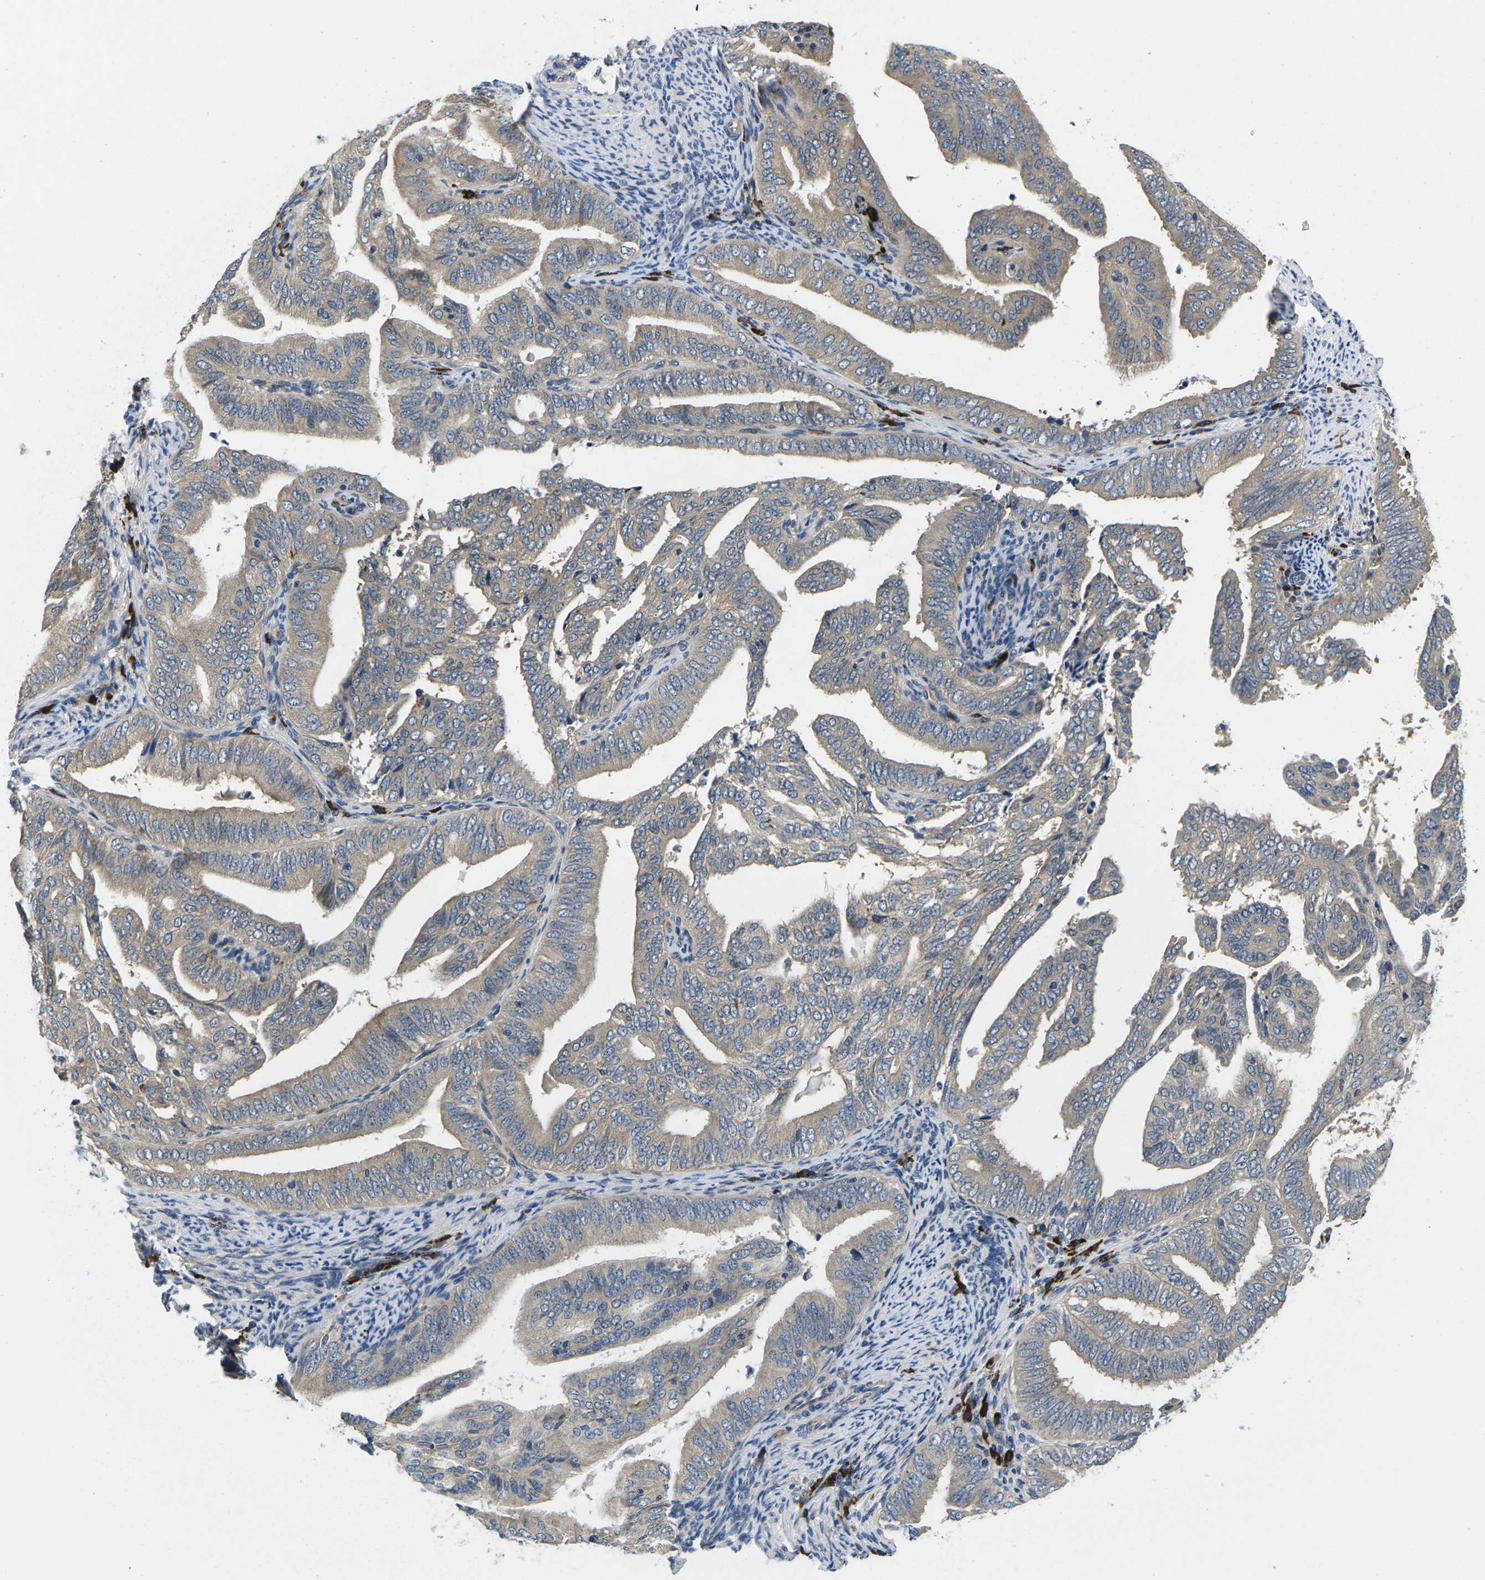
{"staining": {"intensity": "moderate", "quantity": "25%-75%", "location": "cytoplasmic/membranous"}, "tissue": "endometrial cancer", "cell_type": "Tumor cells", "image_type": "cancer", "snomed": [{"axis": "morphology", "description": "Adenocarcinoma, NOS"}, {"axis": "topography", "description": "Endometrium"}], "caption": "Immunohistochemical staining of endometrial cancer (adenocarcinoma) exhibits medium levels of moderate cytoplasmic/membranous protein positivity in approximately 25%-75% of tumor cells. (IHC, brightfield microscopy, high magnification).", "gene": "PLCE1", "patient": {"sex": "female", "age": 58}}